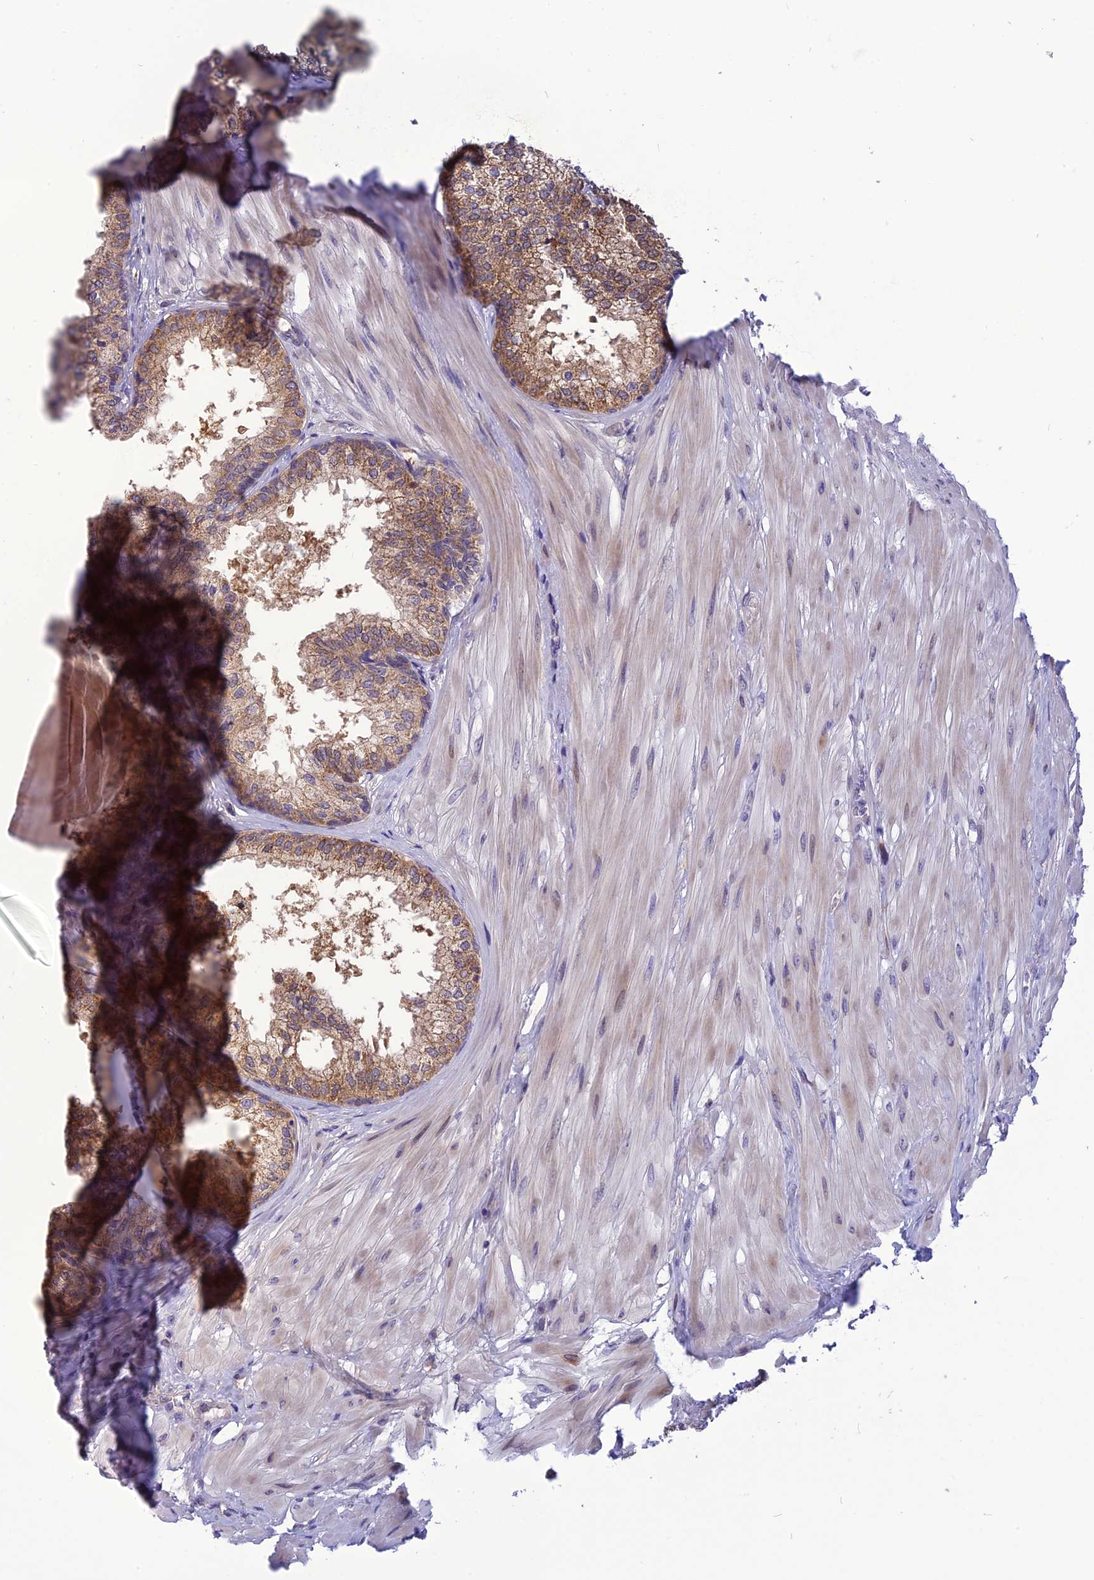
{"staining": {"intensity": "moderate", "quantity": ">75%", "location": "cytoplasmic/membranous"}, "tissue": "prostate", "cell_type": "Glandular cells", "image_type": "normal", "snomed": [{"axis": "morphology", "description": "Normal tissue, NOS"}, {"axis": "topography", "description": "Prostate"}], "caption": "This image exhibits IHC staining of benign prostate, with medium moderate cytoplasmic/membranous expression in about >75% of glandular cells.", "gene": "PSMF1", "patient": {"sex": "male", "age": 48}}